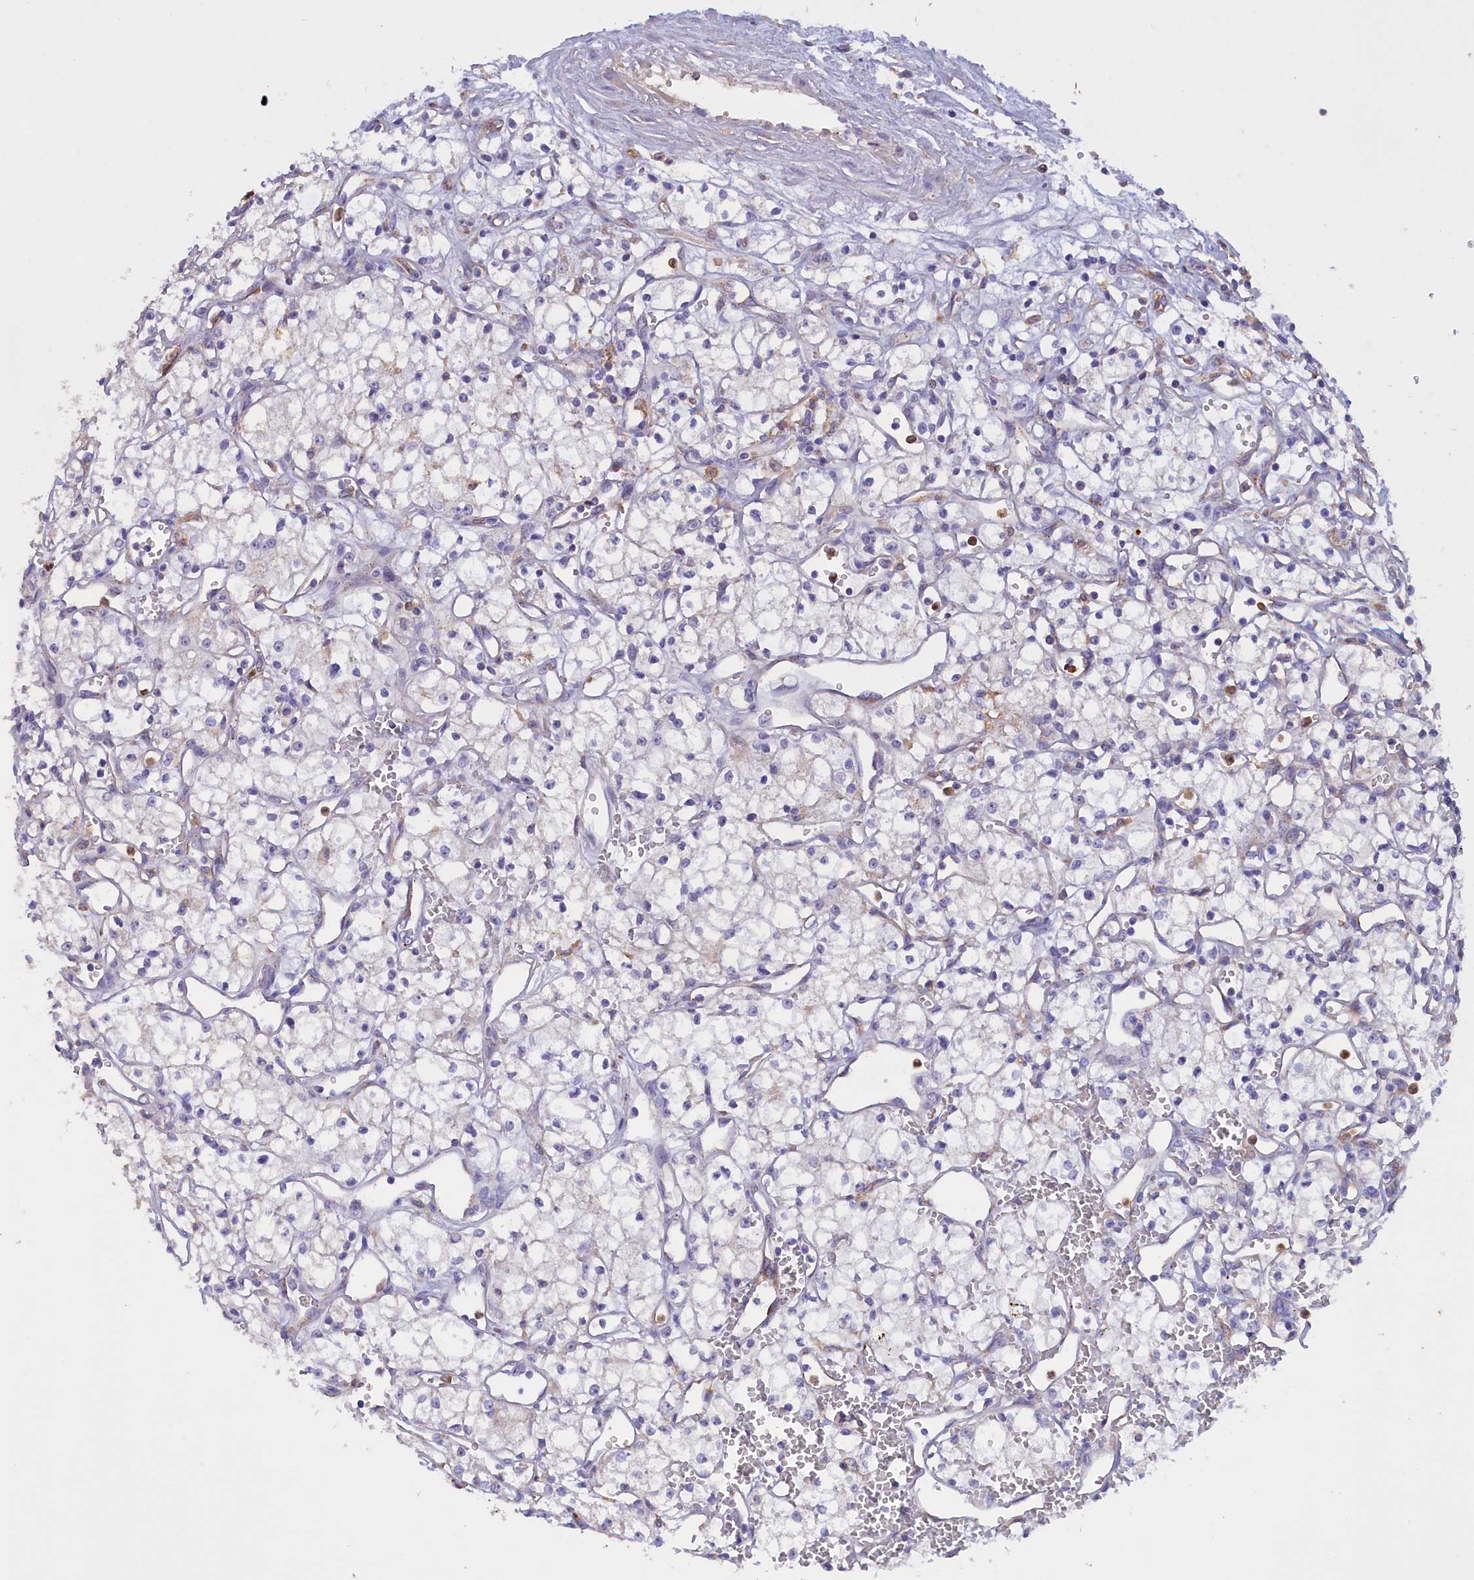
{"staining": {"intensity": "negative", "quantity": "none", "location": "none"}, "tissue": "renal cancer", "cell_type": "Tumor cells", "image_type": "cancer", "snomed": [{"axis": "morphology", "description": "Adenocarcinoma, NOS"}, {"axis": "topography", "description": "Kidney"}], "caption": "This image is of renal adenocarcinoma stained with immunohistochemistry to label a protein in brown with the nuclei are counter-stained blue. There is no expression in tumor cells. Nuclei are stained in blue.", "gene": "FAM149B1", "patient": {"sex": "male", "age": 59}}